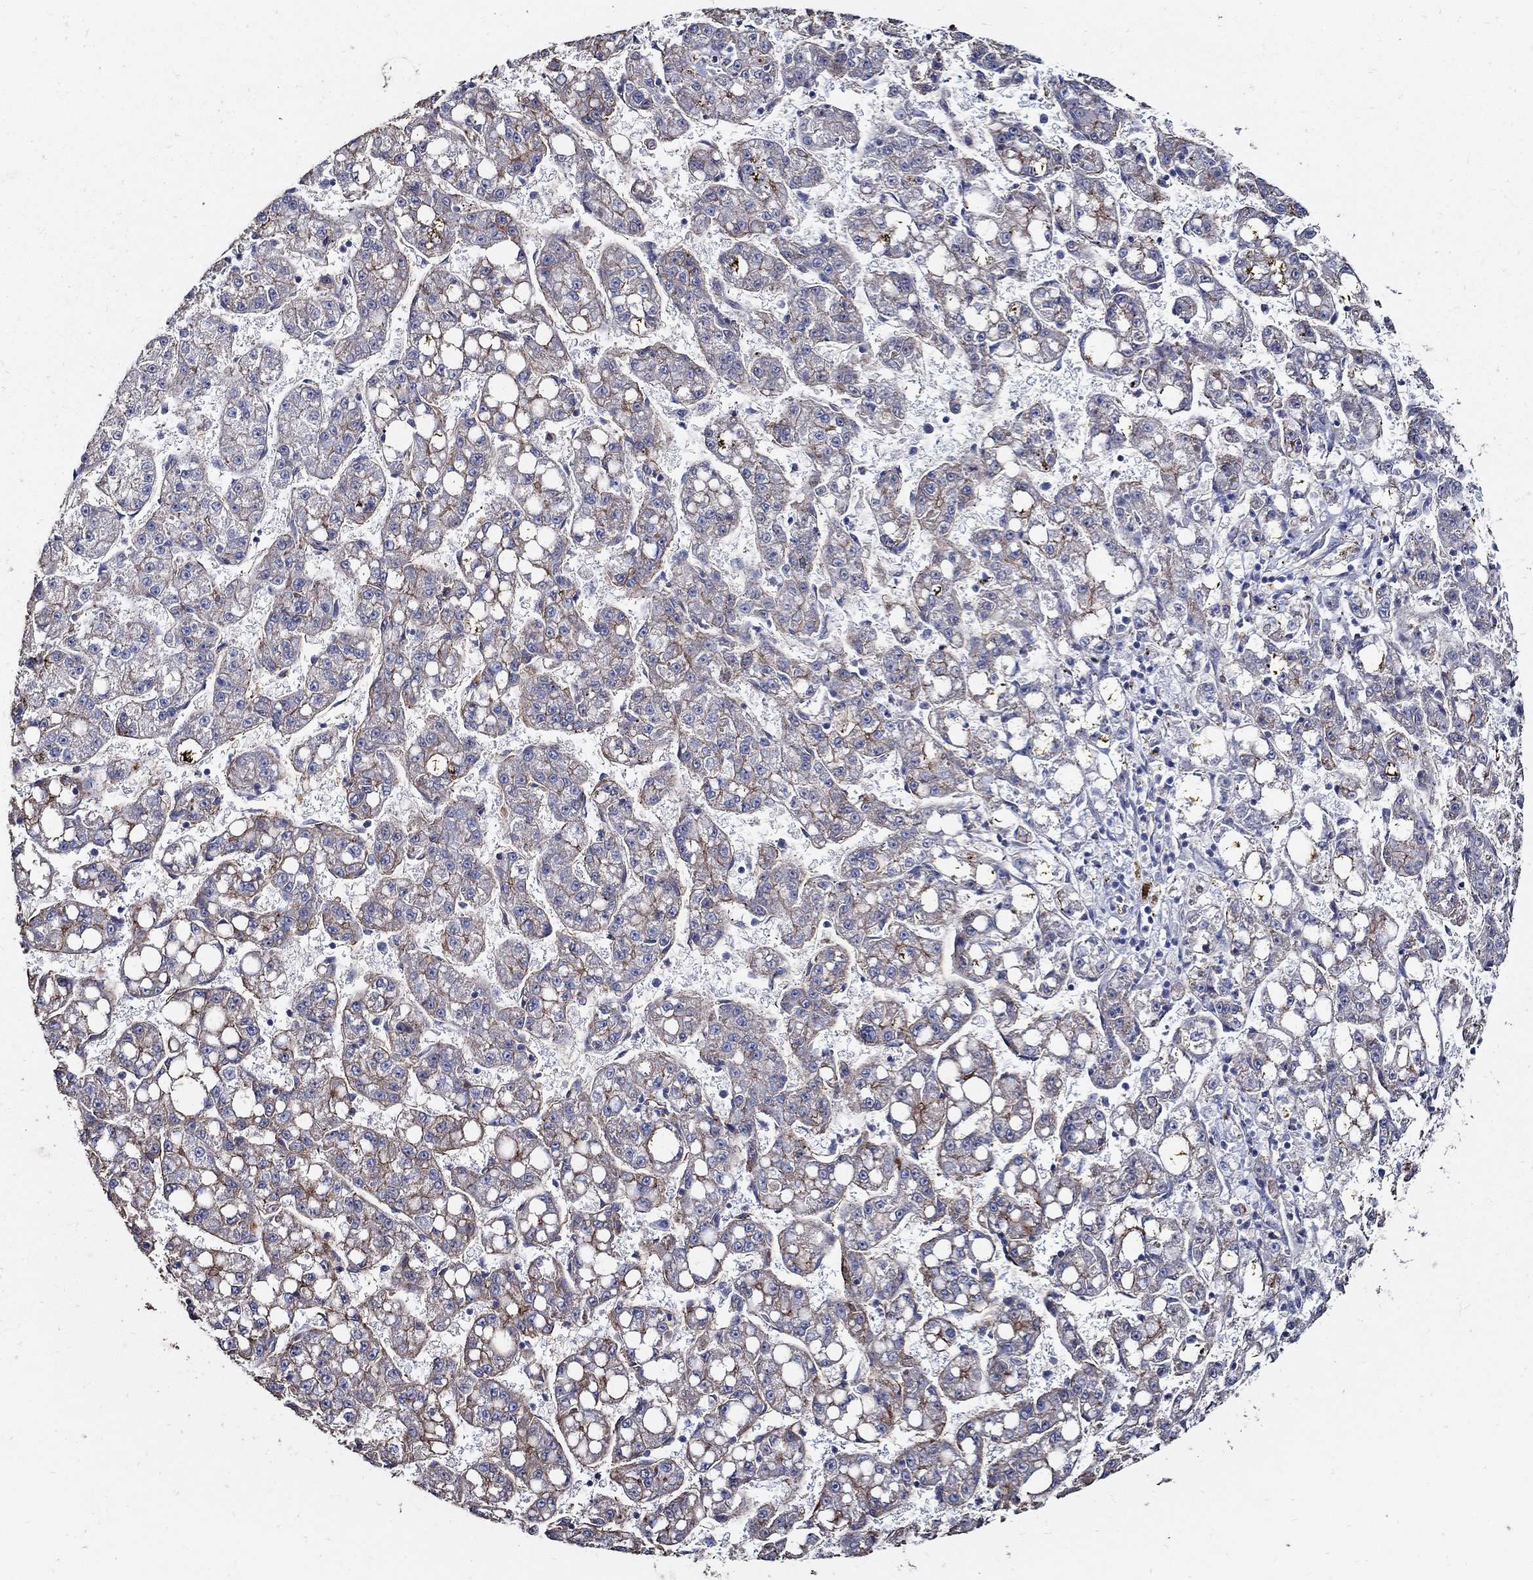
{"staining": {"intensity": "moderate", "quantity": "25%-75%", "location": "cytoplasmic/membranous"}, "tissue": "liver cancer", "cell_type": "Tumor cells", "image_type": "cancer", "snomed": [{"axis": "morphology", "description": "Carcinoma, Hepatocellular, NOS"}, {"axis": "topography", "description": "Liver"}], "caption": "Liver cancer was stained to show a protein in brown. There is medium levels of moderate cytoplasmic/membranous positivity in about 25%-75% of tumor cells.", "gene": "APBB3", "patient": {"sex": "female", "age": 65}}